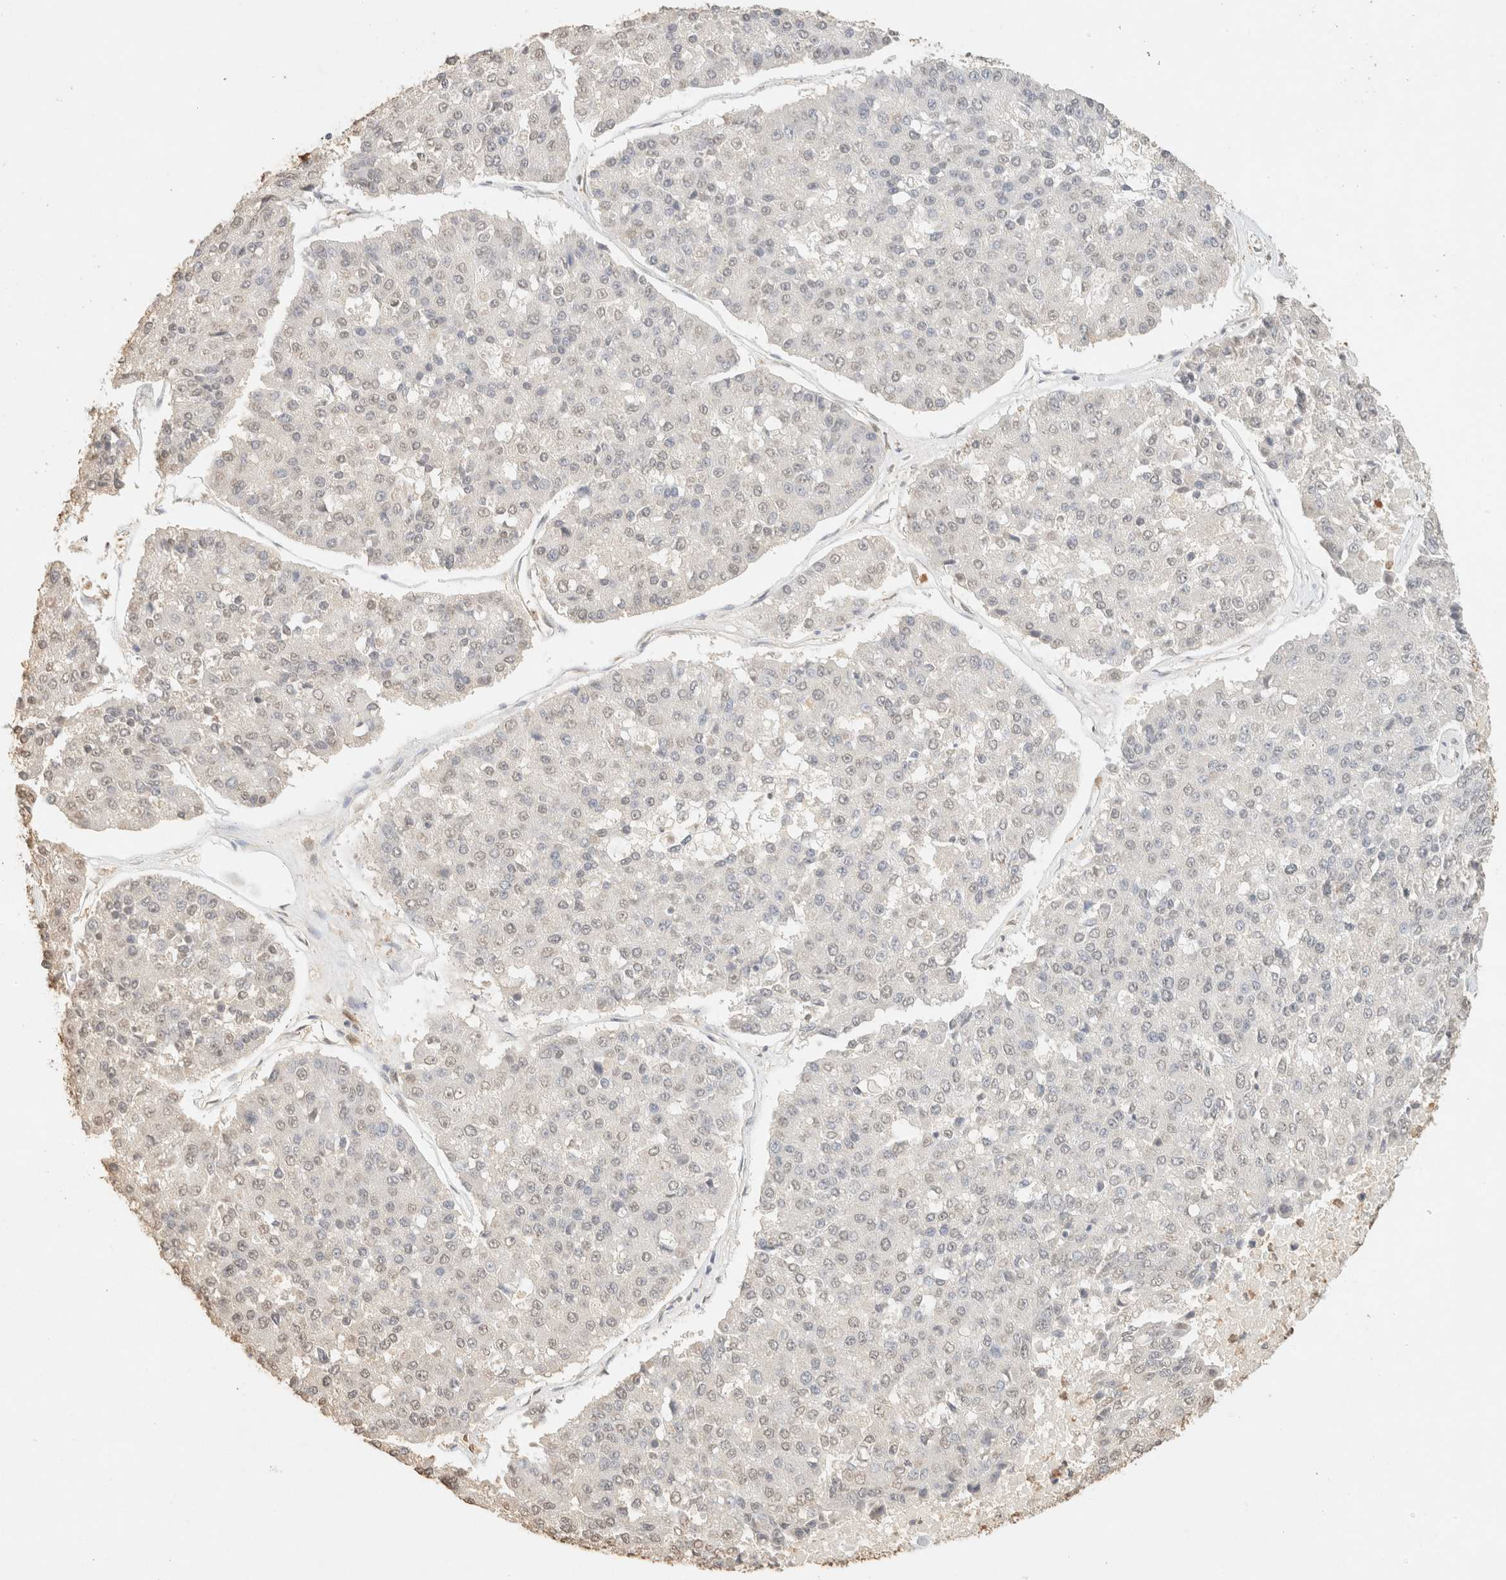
{"staining": {"intensity": "weak", "quantity": "<25%", "location": "nuclear"}, "tissue": "pancreatic cancer", "cell_type": "Tumor cells", "image_type": "cancer", "snomed": [{"axis": "morphology", "description": "Adenocarcinoma, NOS"}, {"axis": "topography", "description": "Pancreas"}], "caption": "IHC photomicrograph of adenocarcinoma (pancreatic) stained for a protein (brown), which shows no staining in tumor cells. The staining is performed using DAB (3,3'-diaminobenzidine) brown chromogen with nuclei counter-stained in using hematoxylin.", "gene": "S100A13", "patient": {"sex": "male", "age": 50}}